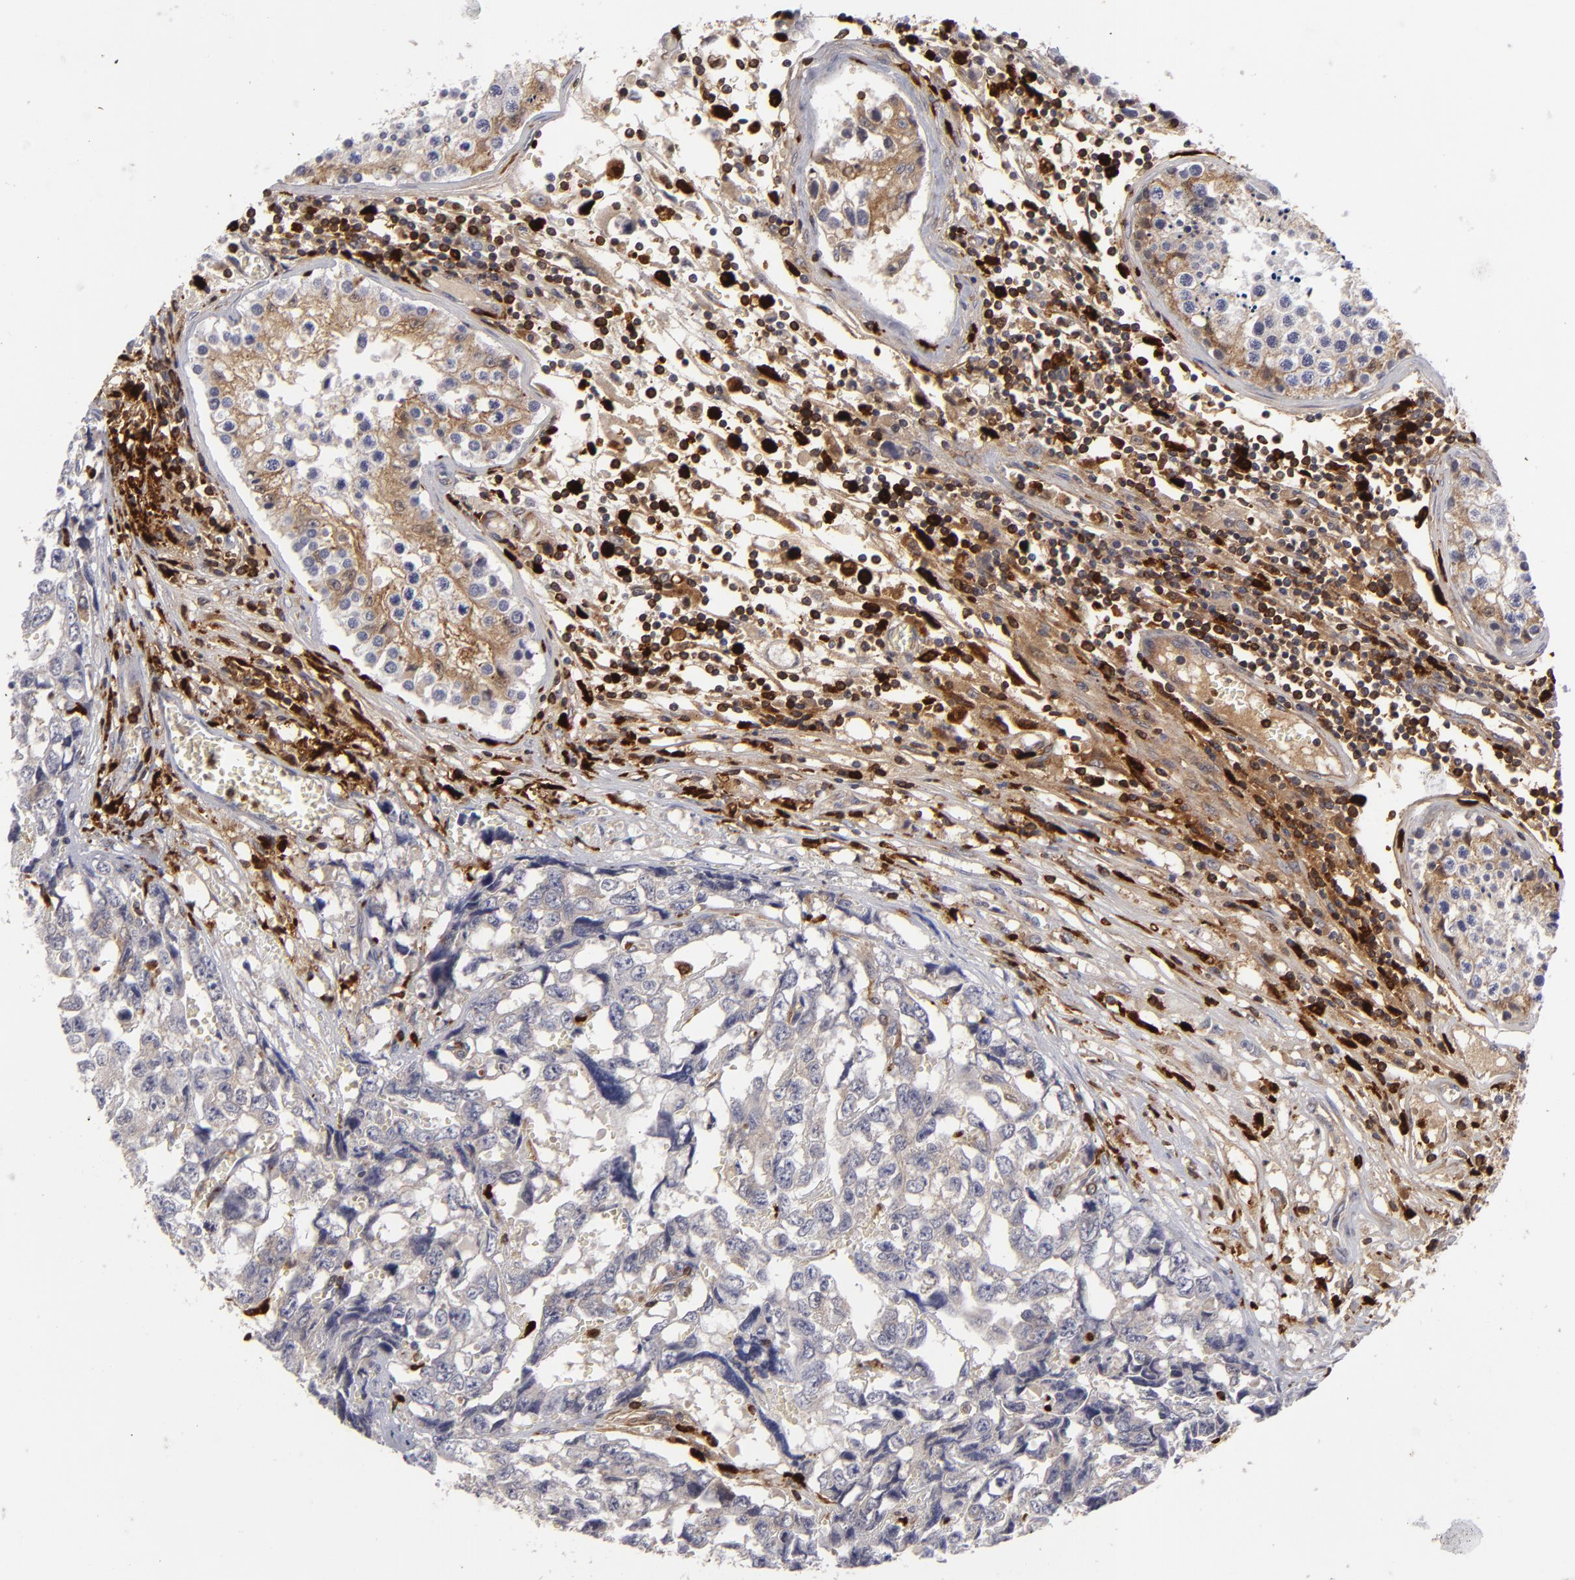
{"staining": {"intensity": "negative", "quantity": "none", "location": "none"}, "tissue": "testis cancer", "cell_type": "Tumor cells", "image_type": "cancer", "snomed": [{"axis": "morphology", "description": "Carcinoma, Embryonal, NOS"}, {"axis": "topography", "description": "Testis"}], "caption": "A high-resolution image shows immunohistochemistry staining of testis embryonal carcinoma, which demonstrates no significant expression in tumor cells.", "gene": "APOBEC3G", "patient": {"sex": "male", "age": 31}}